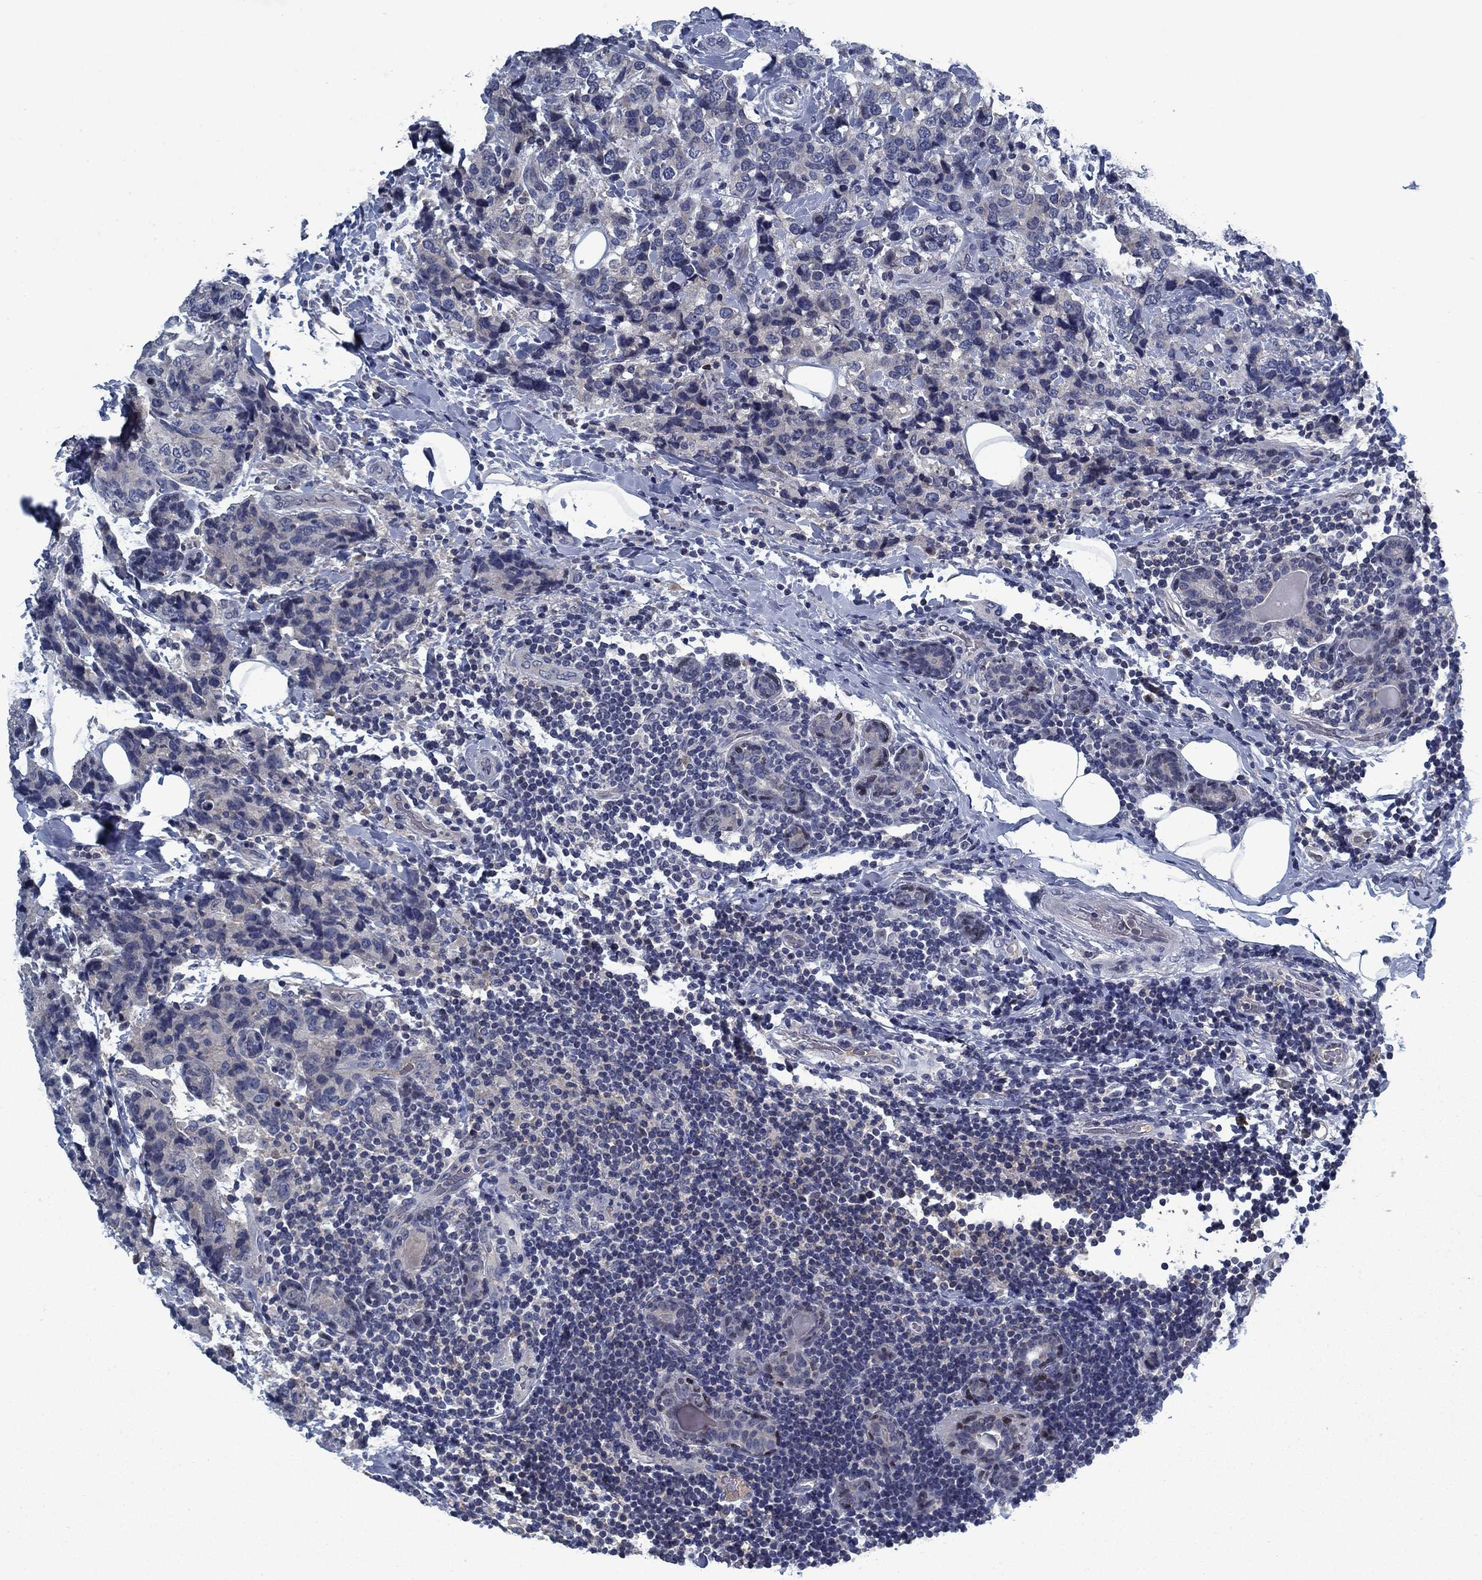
{"staining": {"intensity": "negative", "quantity": "none", "location": "none"}, "tissue": "breast cancer", "cell_type": "Tumor cells", "image_type": "cancer", "snomed": [{"axis": "morphology", "description": "Lobular carcinoma"}, {"axis": "topography", "description": "Breast"}], "caption": "Immunohistochemistry photomicrograph of lobular carcinoma (breast) stained for a protein (brown), which displays no positivity in tumor cells. (Stains: DAB (3,3'-diaminobenzidine) immunohistochemistry (IHC) with hematoxylin counter stain, Microscopy: brightfield microscopy at high magnification).", "gene": "PNMA8A", "patient": {"sex": "female", "age": 59}}